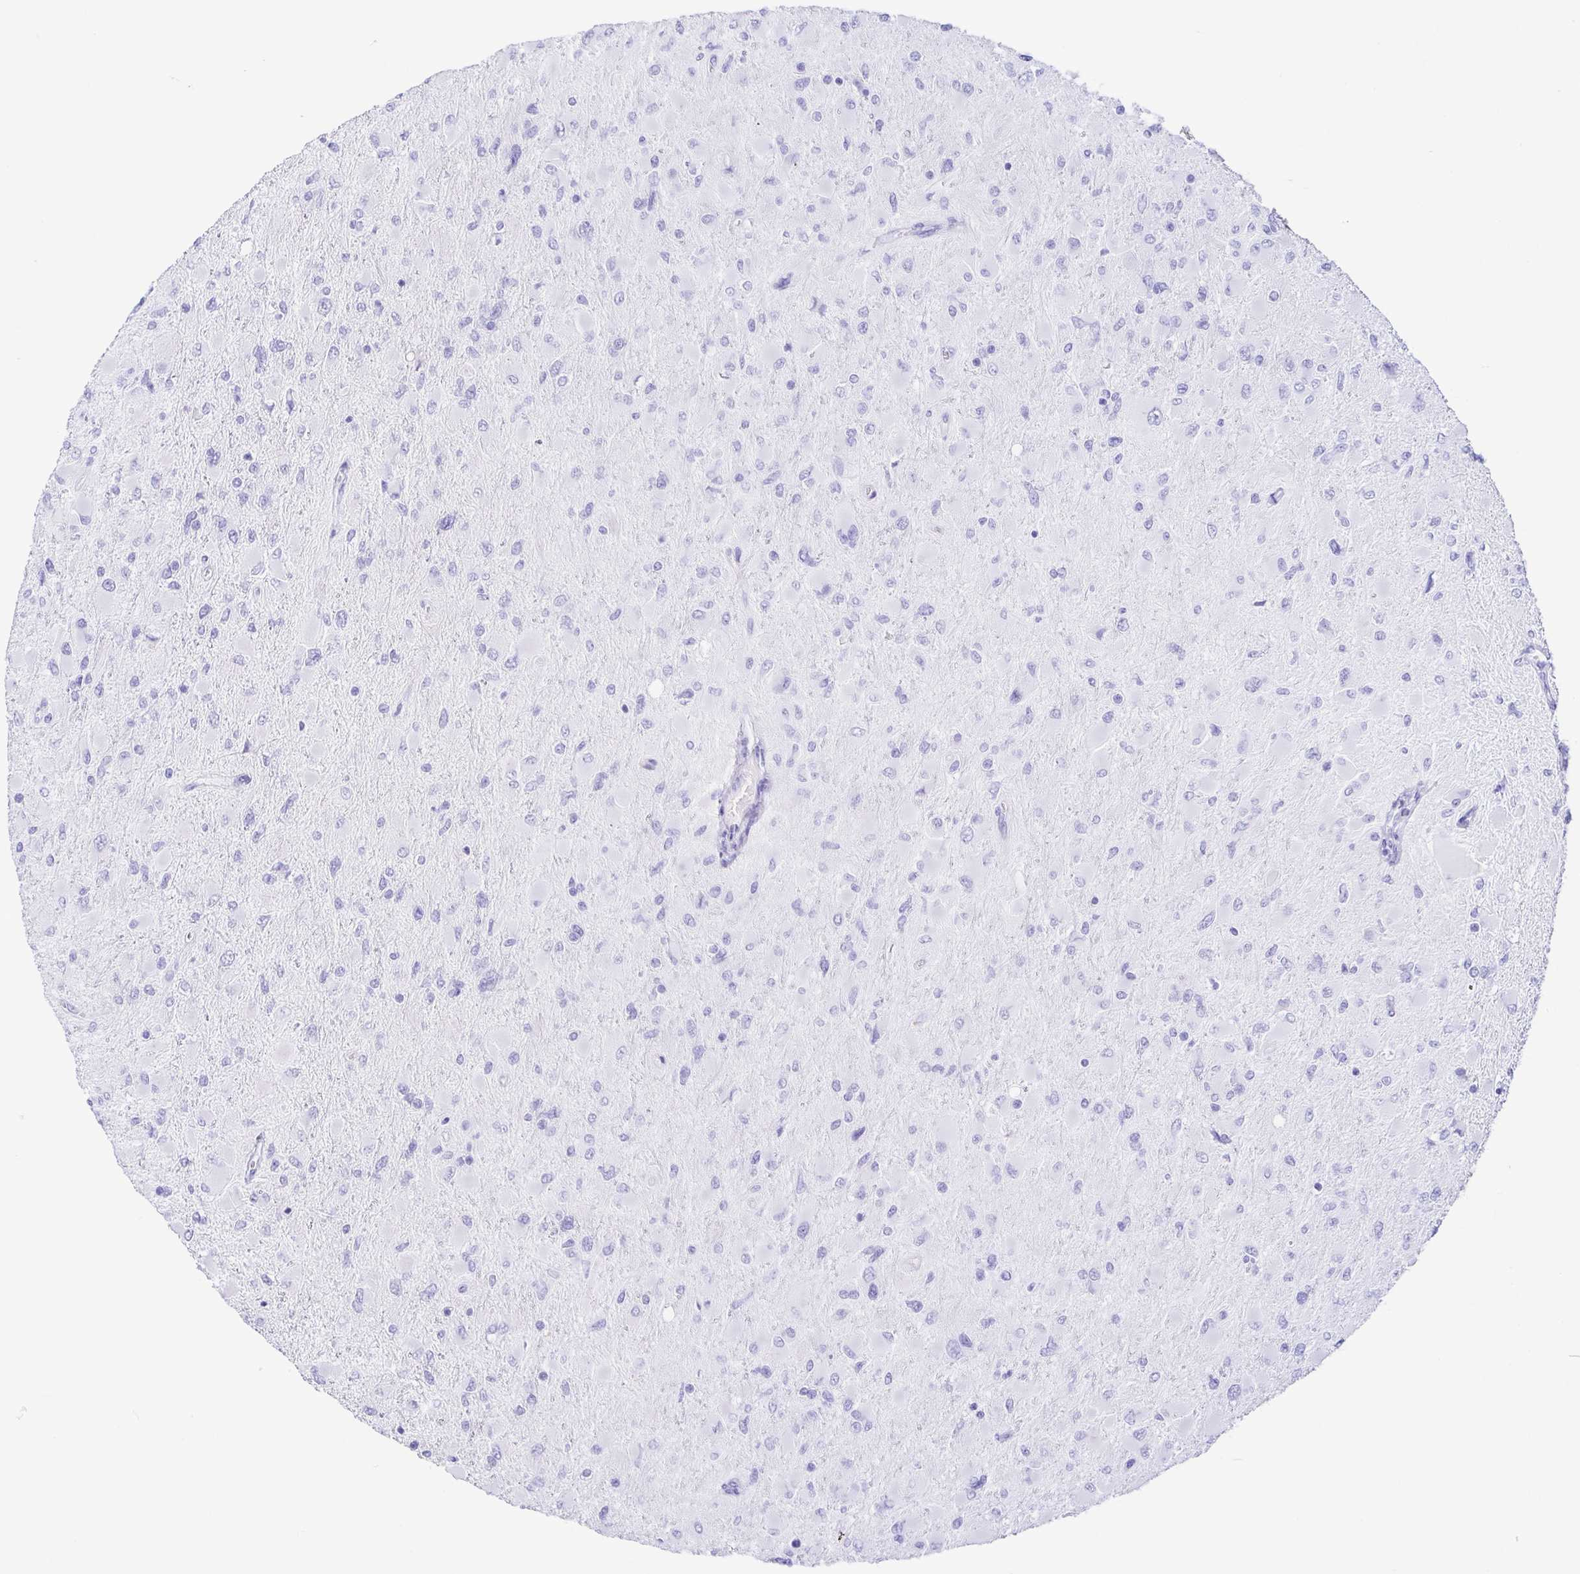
{"staining": {"intensity": "negative", "quantity": "none", "location": "none"}, "tissue": "glioma", "cell_type": "Tumor cells", "image_type": "cancer", "snomed": [{"axis": "morphology", "description": "Glioma, malignant, High grade"}, {"axis": "topography", "description": "Cerebral cortex"}], "caption": "Immunohistochemistry (IHC) of human glioma demonstrates no staining in tumor cells.", "gene": "GKN1", "patient": {"sex": "female", "age": 36}}